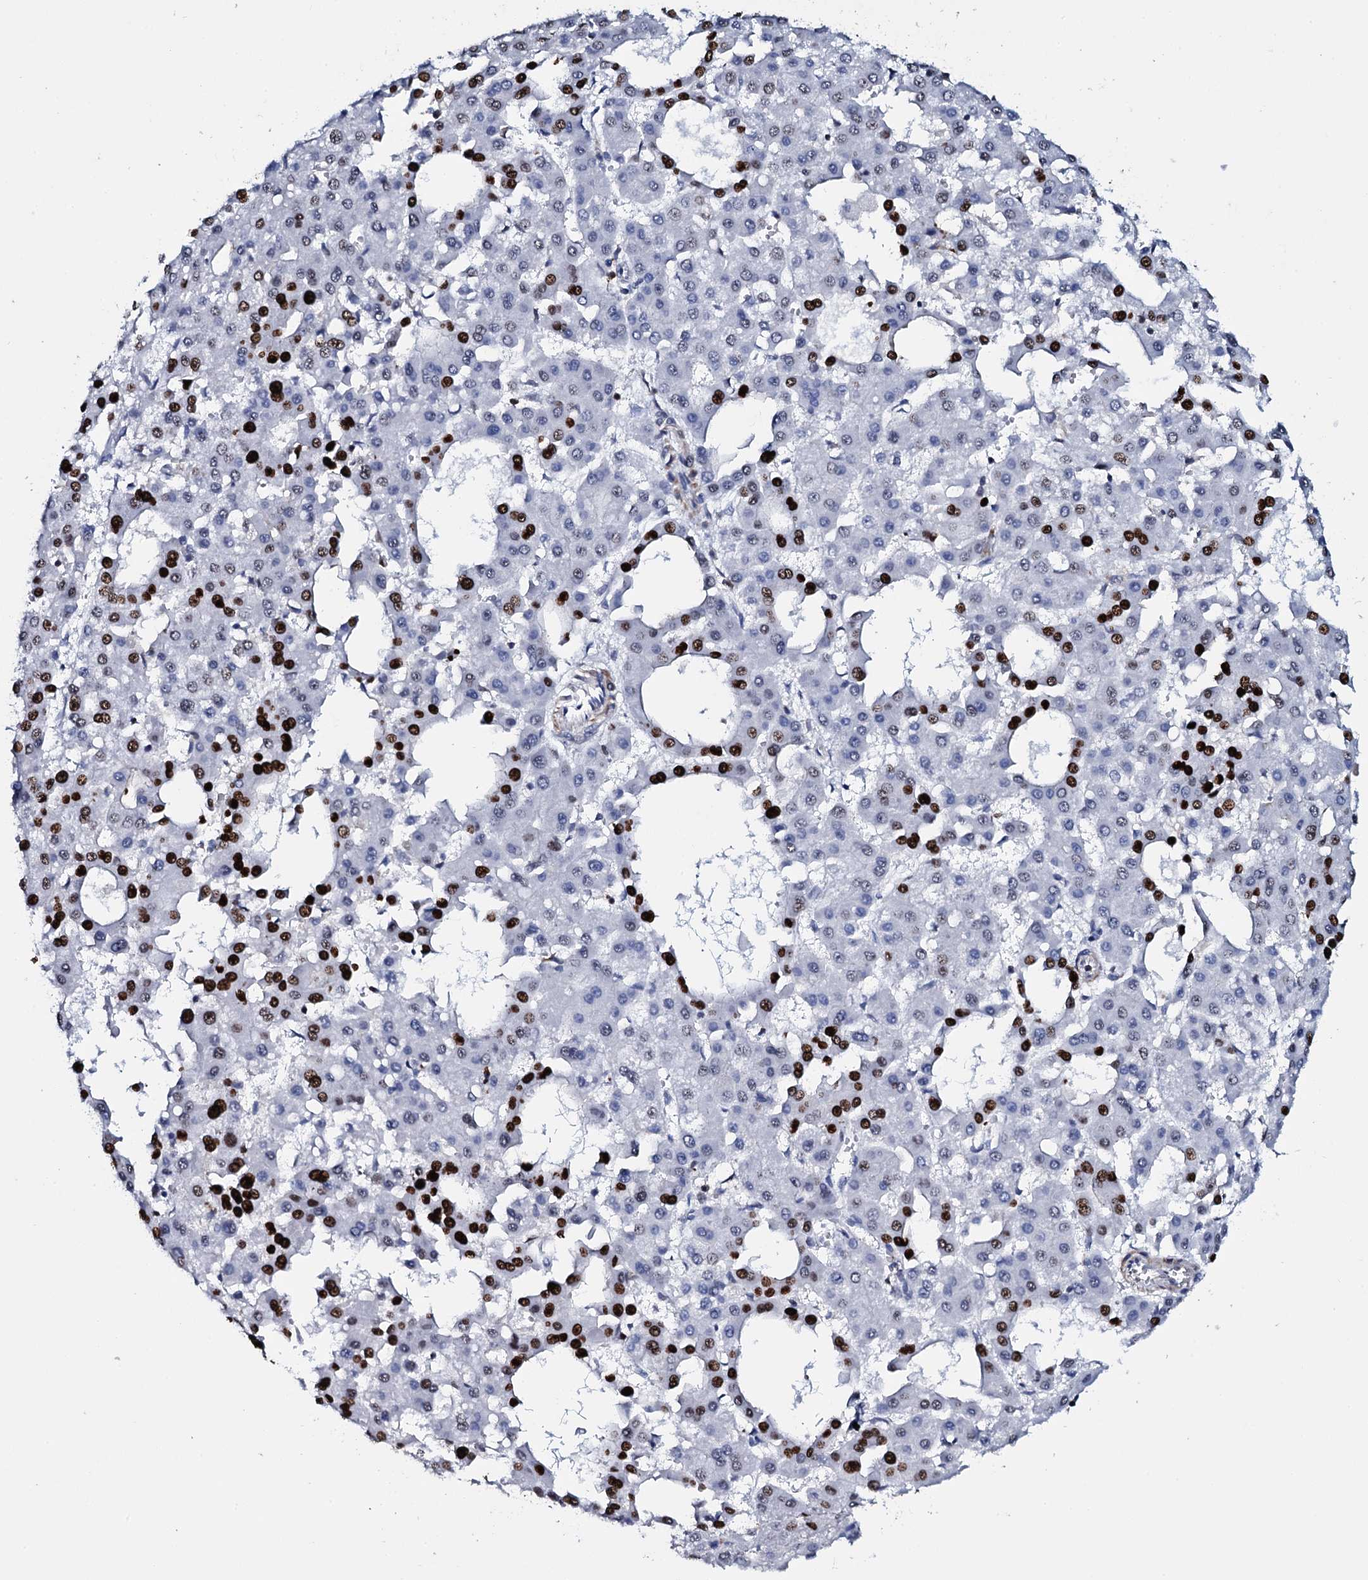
{"staining": {"intensity": "strong", "quantity": "25%-75%", "location": "nuclear"}, "tissue": "liver cancer", "cell_type": "Tumor cells", "image_type": "cancer", "snomed": [{"axis": "morphology", "description": "Carcinoma, Hepatocellular, NOS"}, {"axis": "topography", "description": "Liver"}], "caption": "Hepatocellular carcinoma (liver) stained with a protein marker demonstrates strong staining in tumor cells.", "gene": "NPM2", "patient": {"sex": "male", "age": 47}}